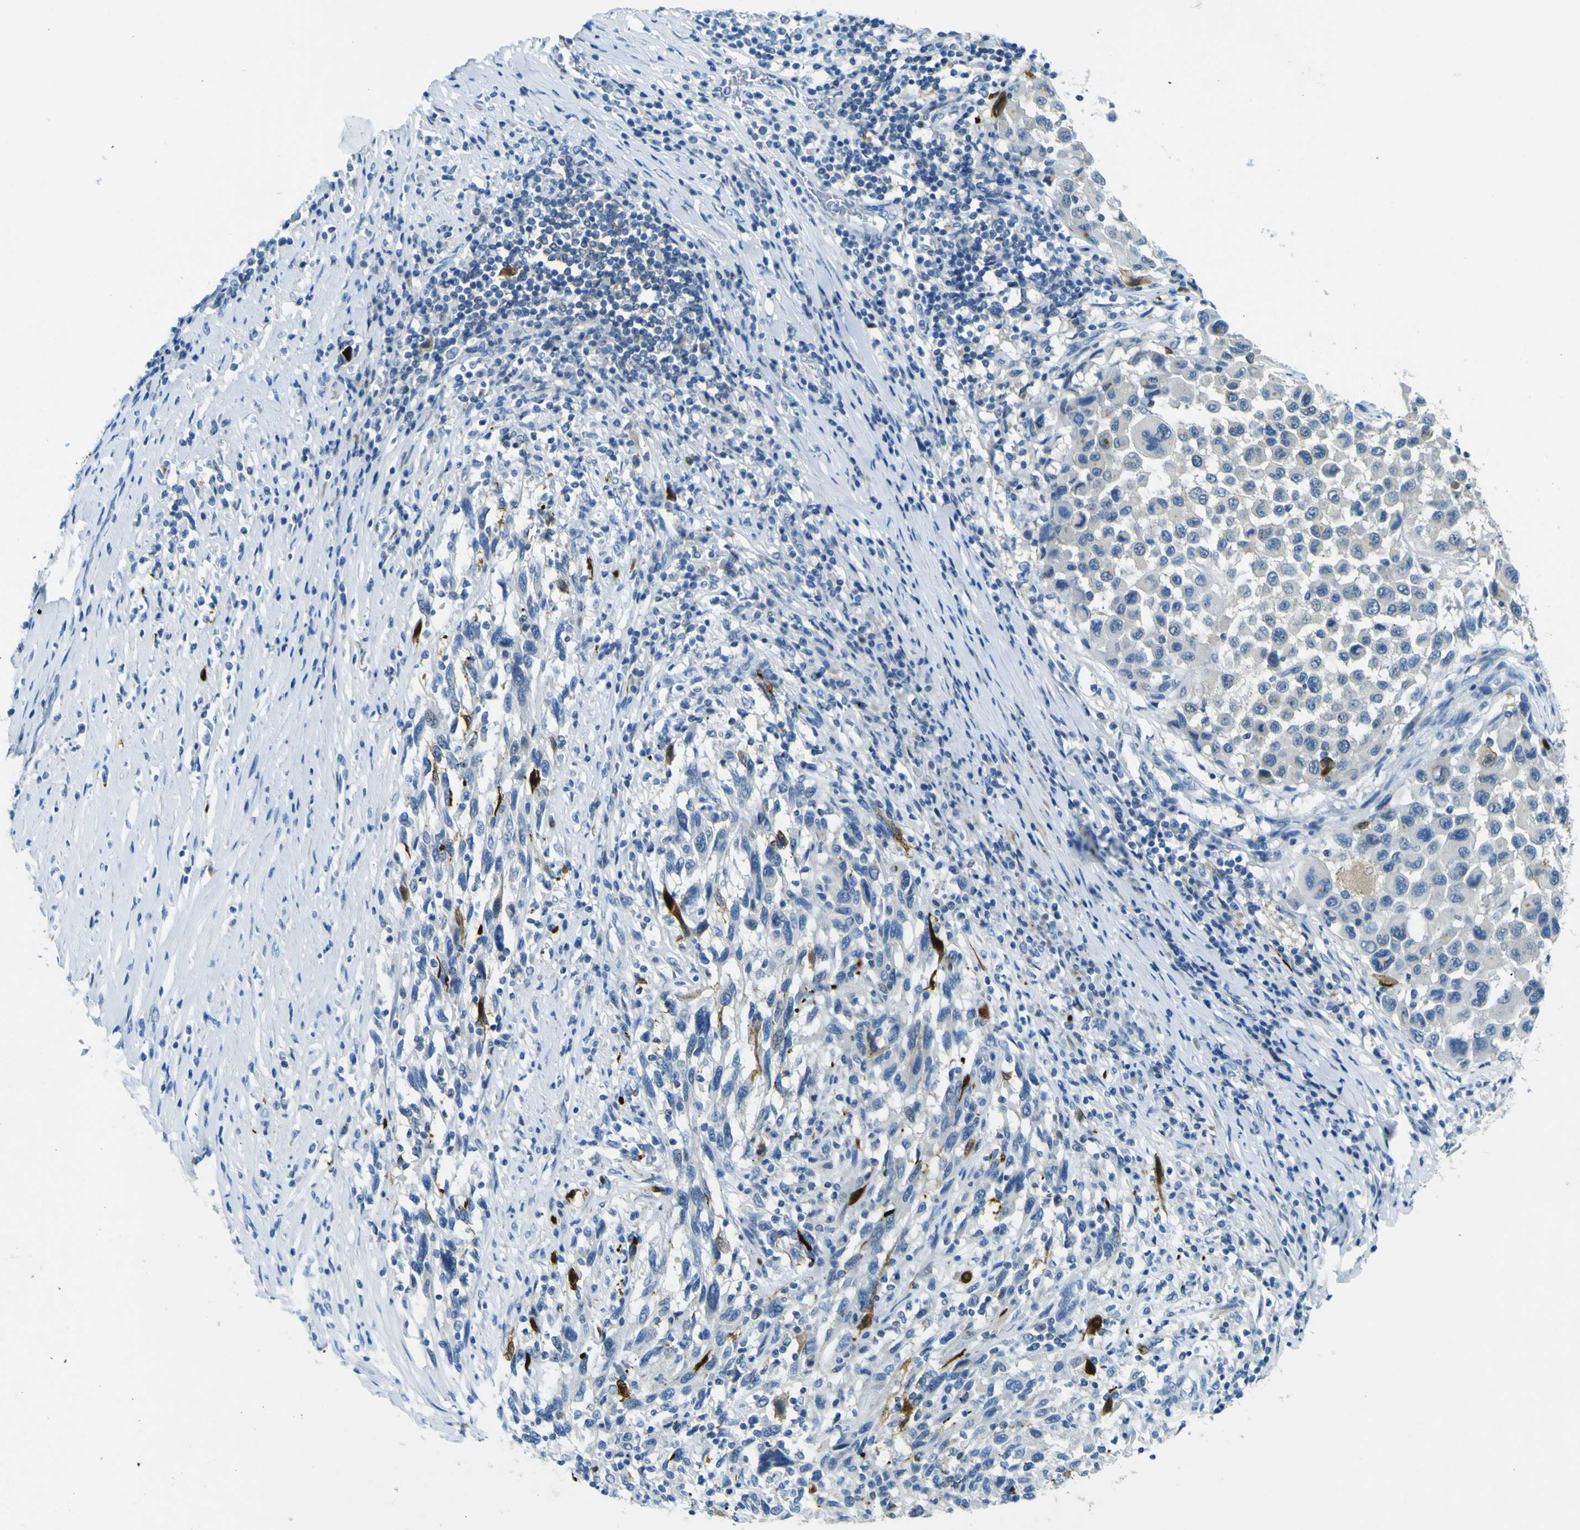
{"staining": {"intensity": "strong", "quantity": "<25%", "location": "cytoplasmic/membranous"}, "tissue": "melanoma", "cell_type": "Tumor cells", "image_type": "cancer", "snomed": [{"axis": "morphology", "description": "Malignant melanoma, Metastatic site"}, {"axis": "topography", "description": "Lymph node"}], "caption": "Strong cytoplasmic/membranous protein staining is appreciated in about <25% of tumor cells in malignant melanoma (metastatic site). Using DAB (brown) and hematoxylin (blue) stains, captured at high magnification using brightfield microscopy.", "gene": "SORCS1", "patient": {"sex": "male", "age": 61}}